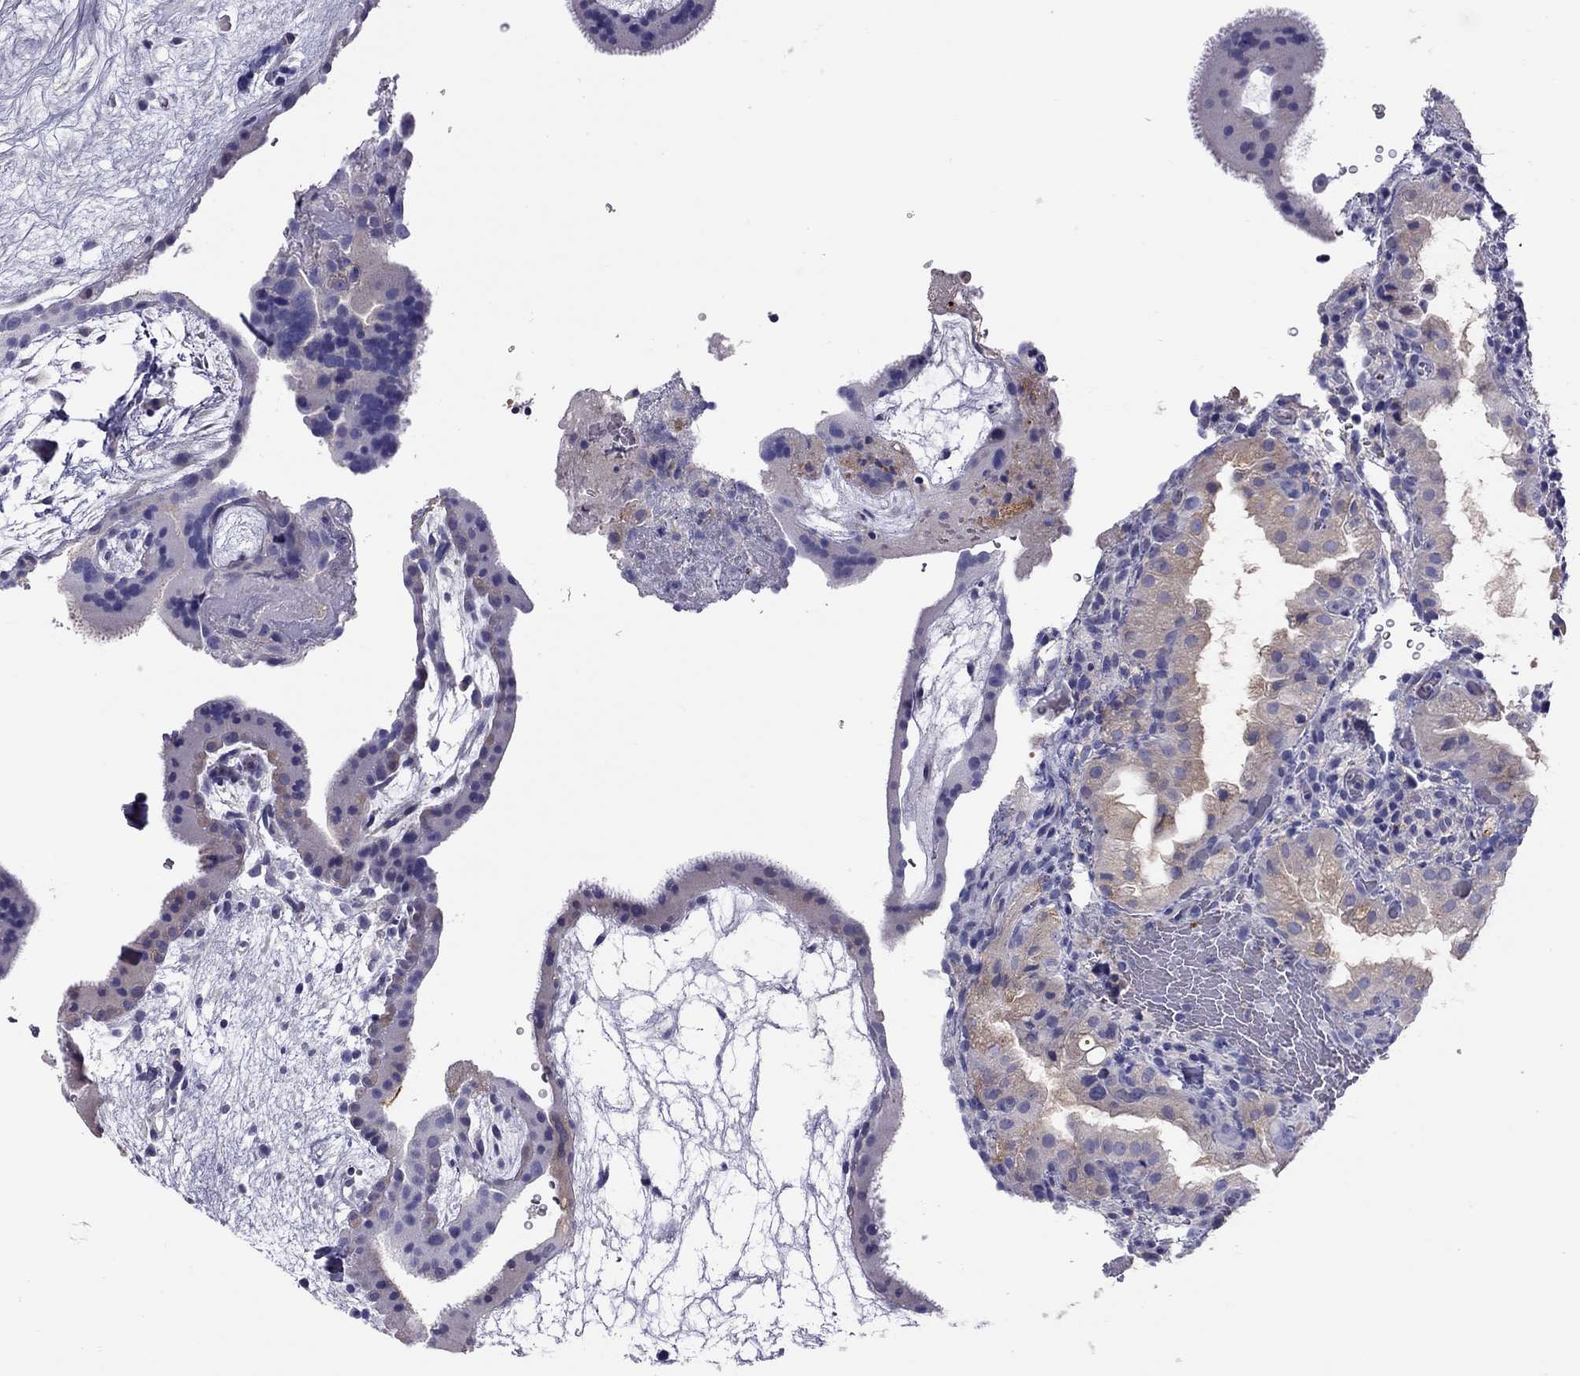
{"staining": {"intensity": "negative", "quantity": "none", "location": "none"}, "tissue": "placenta", "cell_type": "Decidual cells", "image_type": "normal", "snomed": [{"axis": "morphology", "description": "Normal tissue, NOS"}, {"axis": "topography", "description": "Placenta"}], "caption": "This is a photomicrograph of immunohistochemistry (IHC) staining of normal placenta, which shows no positivity in decidual cells. The staining is performed using DAB brown chromogen with nuclei counter-stained in using hematoxylin.", "gene": "ALOX15B", "patient": {"sex": "female", "age": 19}}